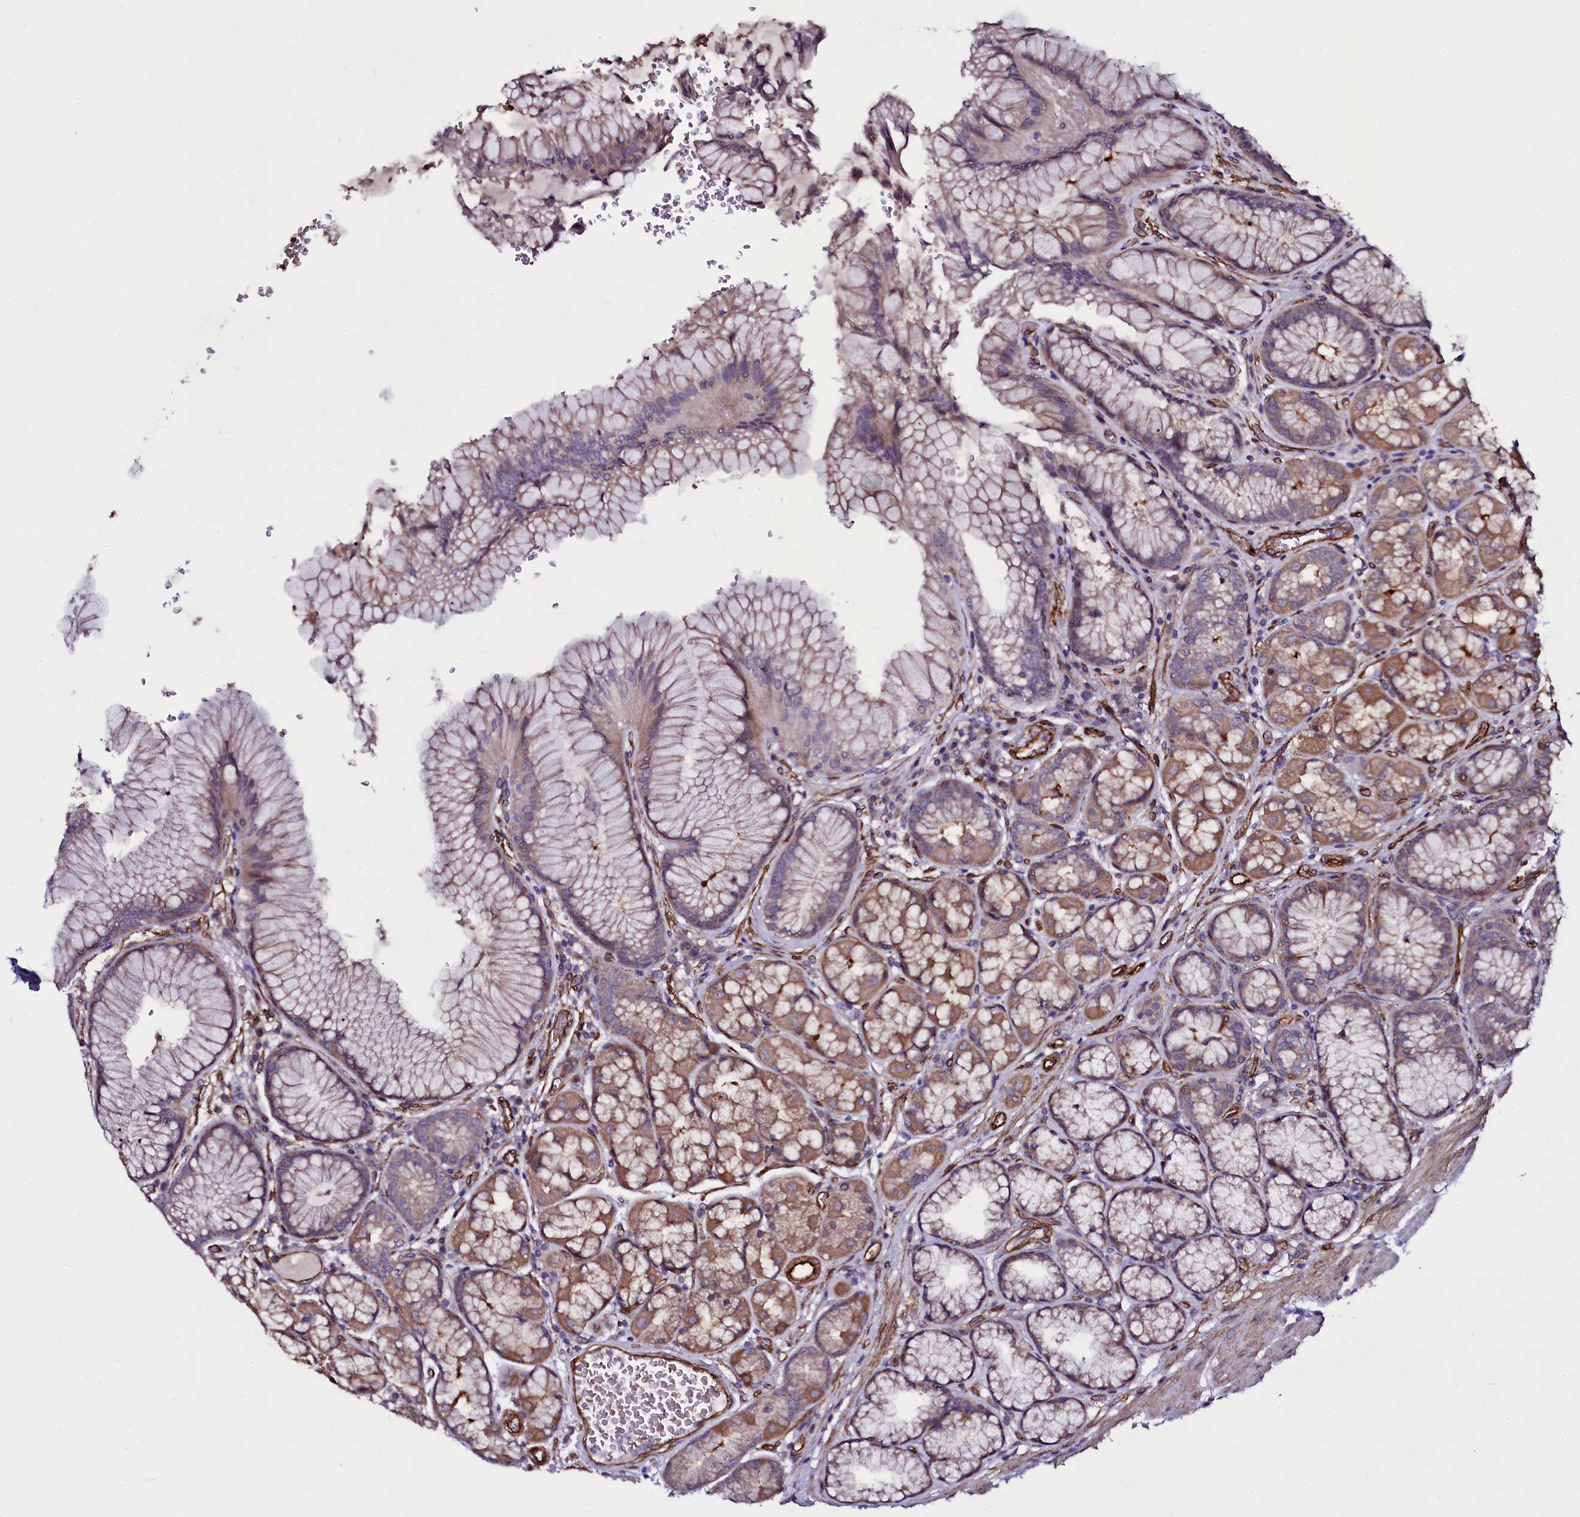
{"staining": {"intensity": "strong", "quantity": ">75%", "location": "cytoplasmic/membranous"}, "tissue": "stomach", "cell_type": "Glandular cells", "image_type": "normal", "snomed": [{"axis": "morphology", "description": "Normal tissue, NOS"}, {"axis": "topography", "description": "Stomach"}], "caption": "The micrograph reveals staining of benign stomach, revealing strong cytoplasmic/membranous protein expression (brown color) within glandular cells.", "gene": "MEX3C", "patient": {"sex": "male", "age": 63}}